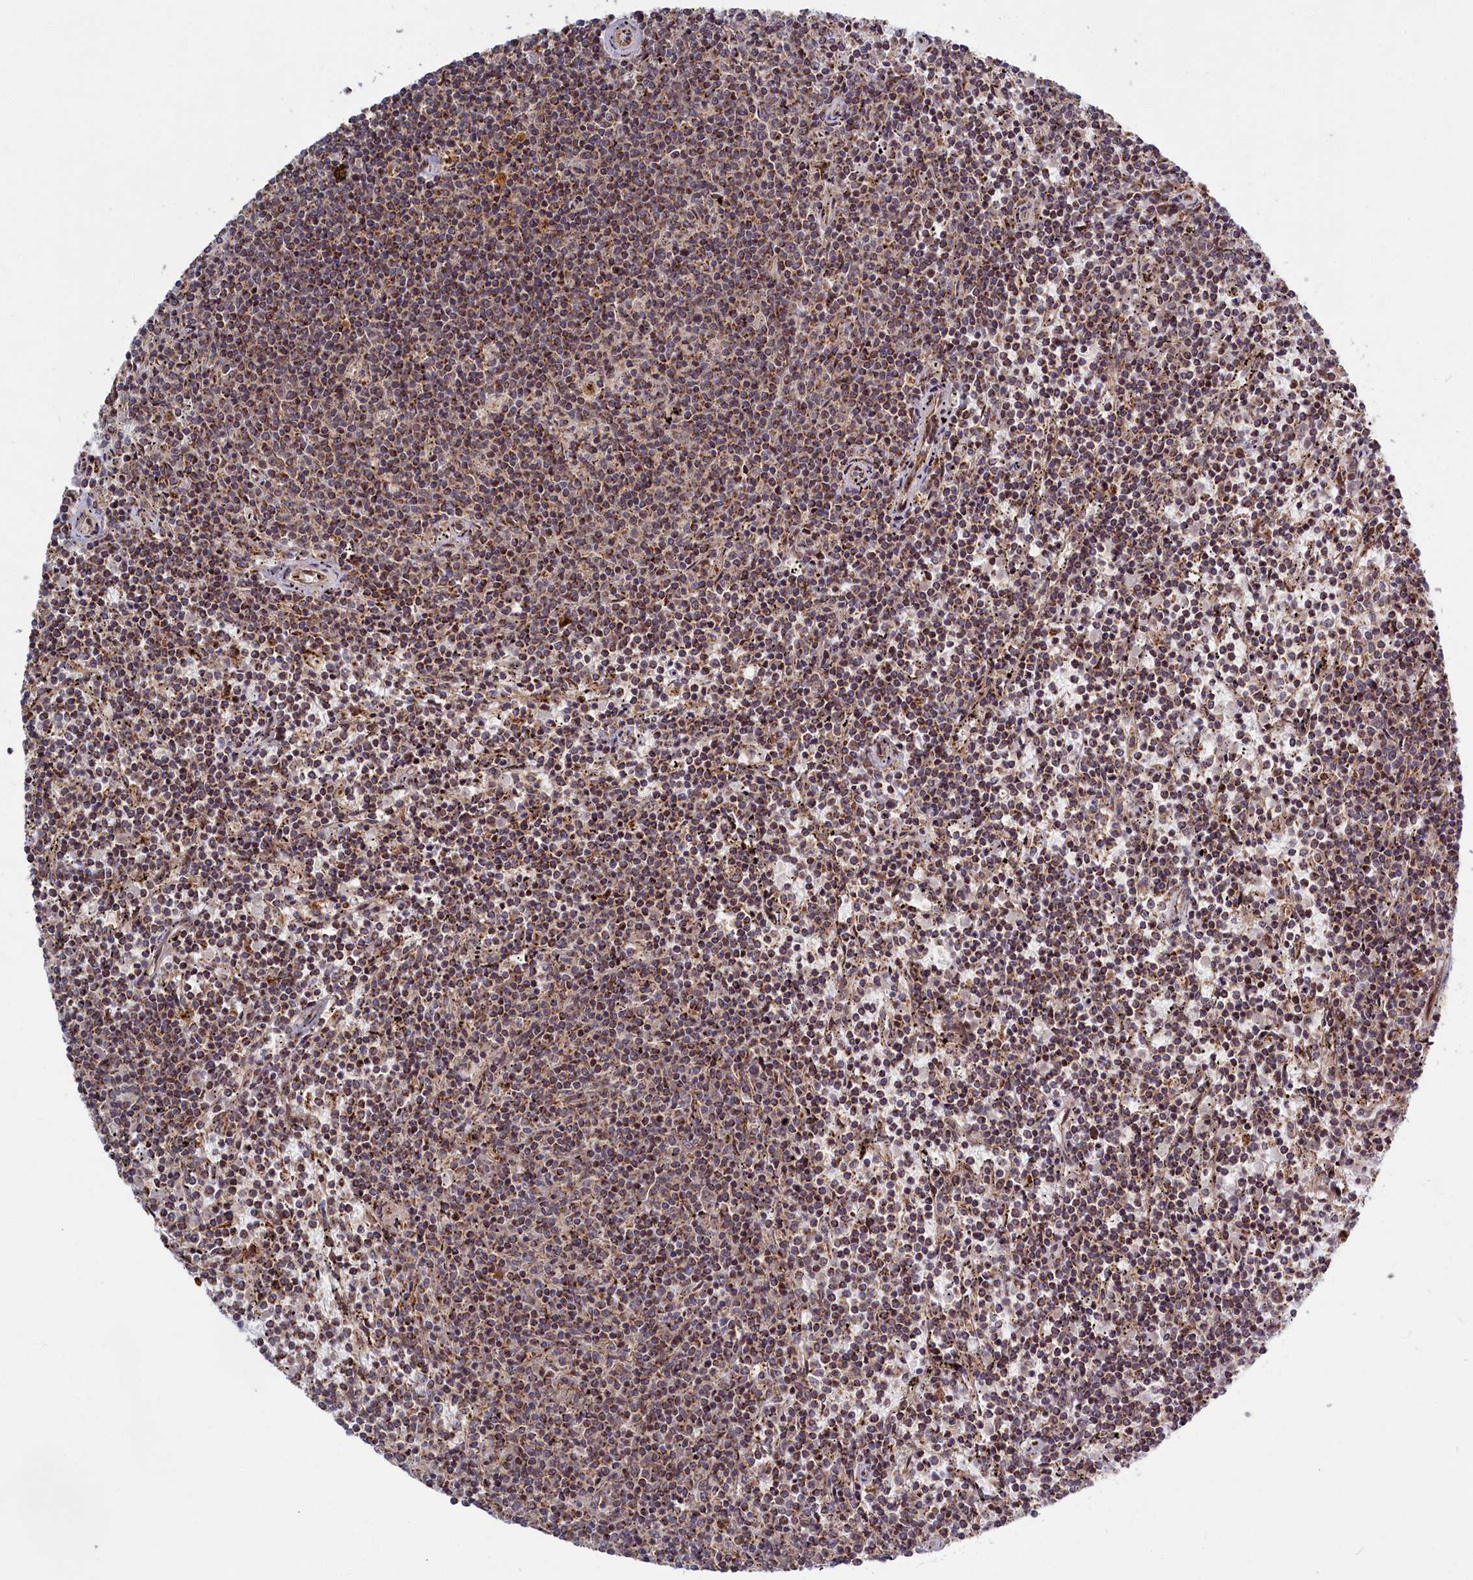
{"staining": {"intensity": "moderate", "quantity": ">75%", "location": "cytoplasmic/membranous"}, "tissue": "lymphoma", "cell_type": "Tumor cells", "image_type": "cancer", "snomed": [{"axis": "morphology", "description": "Malignant lymphoma, non-Hodgkin's type, Low grade"}, {"axis": "topography", "description": "Spleen"}], "caption": "DAB immunohistochemical staining of malignant lymphoma, non-Hodgkin's type (low-grade) displays moderate cytoplasmic/membranous protein staining in approximately >75% of tumor cells.", "gene": "PLA2G10", "patient": {"sex": "female", "age": 50}}